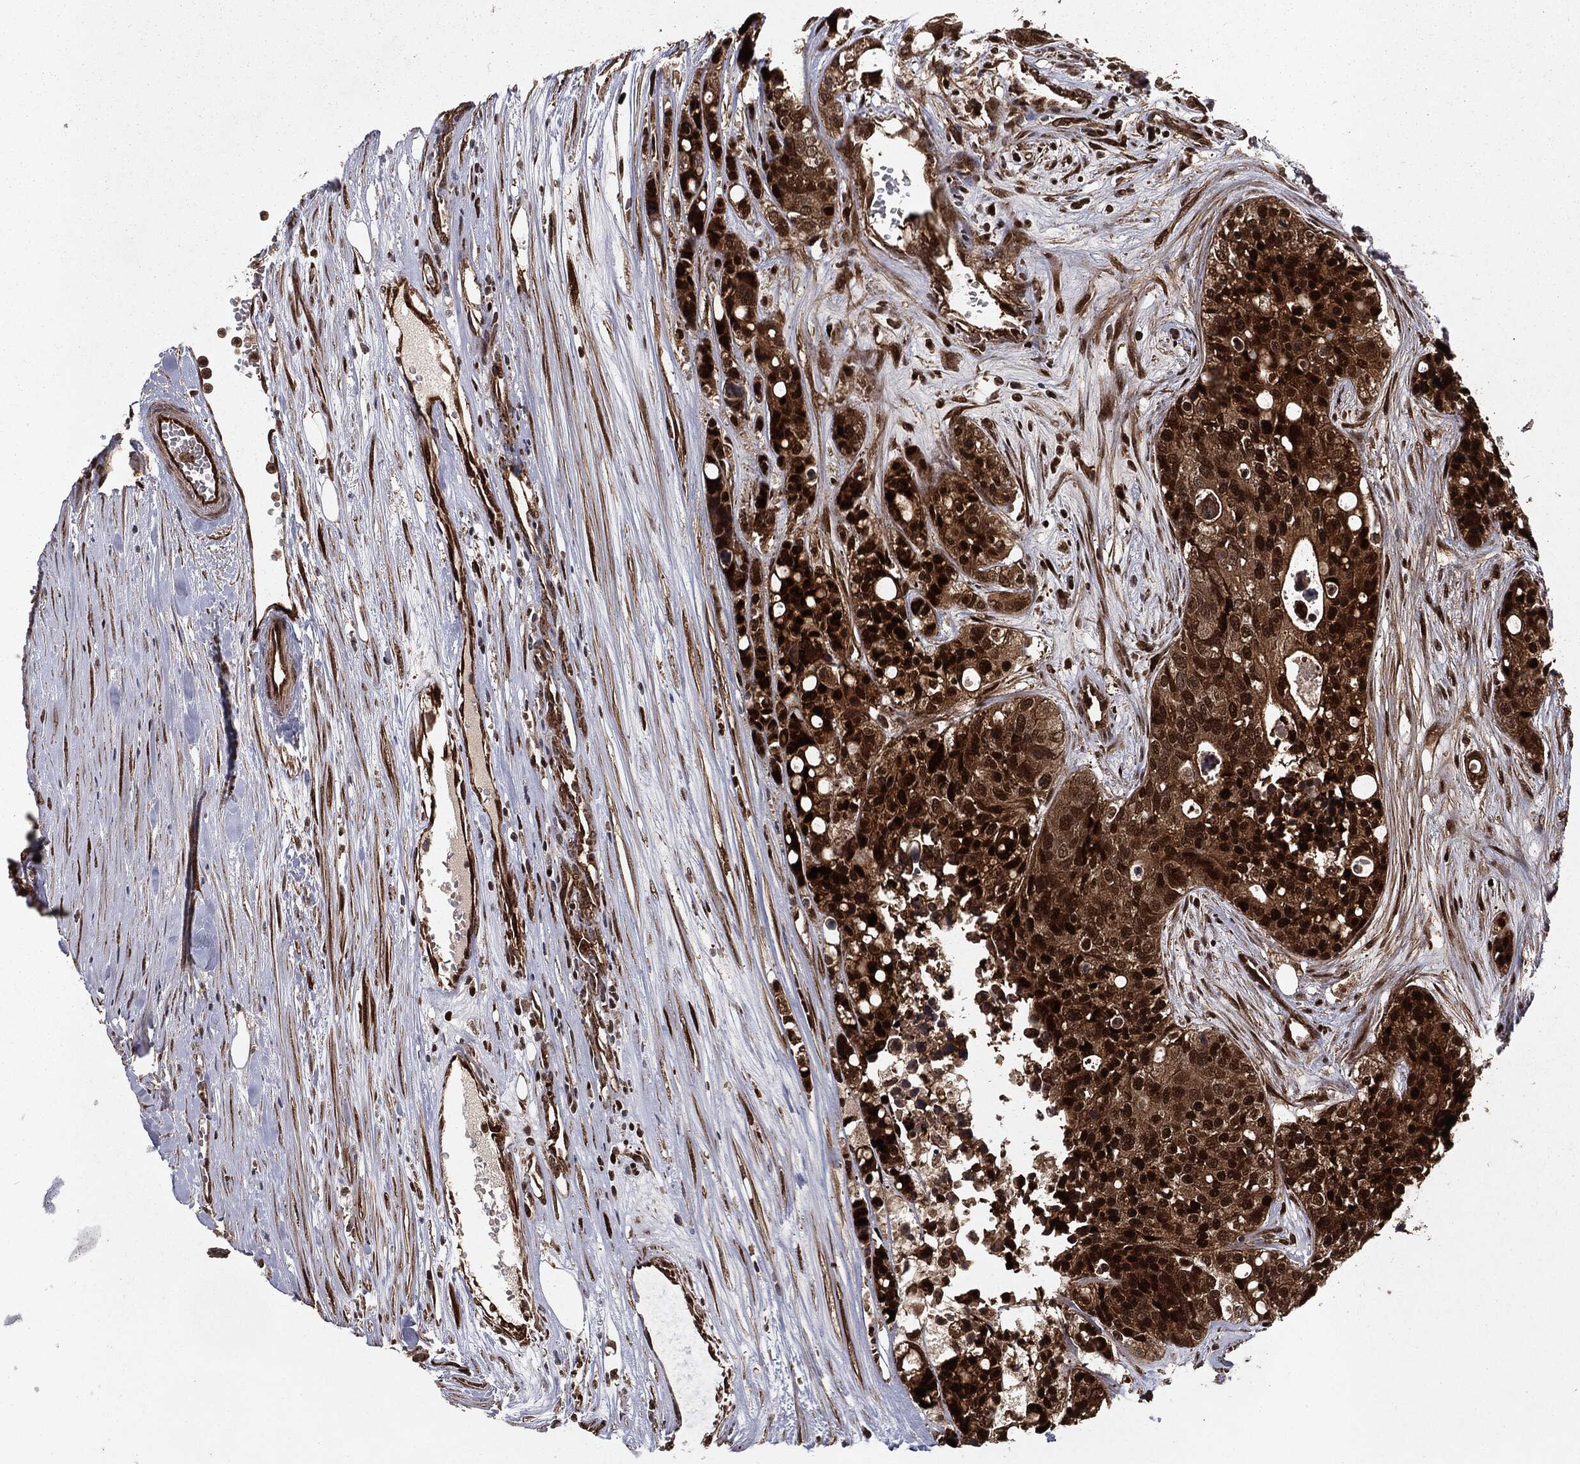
{"staining": {"intensity": "strong", "quantity": ">75%", "location": "cytoplasmic/membranous,nuclear"}, "tissue": "carcinoid", "cell_type": "Tumor cells", "image_type": "cancer", "snomed": [{"axis": "morphology", "description": "Carcinoid, malignant, NOS"}, {"axis": "topography", "description": "Colon"}], "caption": "Strong cytoplasmic/membranous and nuclear positivity is seen in approximately >75% of tumor cells in carcinoid.", "gene": "RANBP9", "patient": {"sex": "male", "age": 81}}